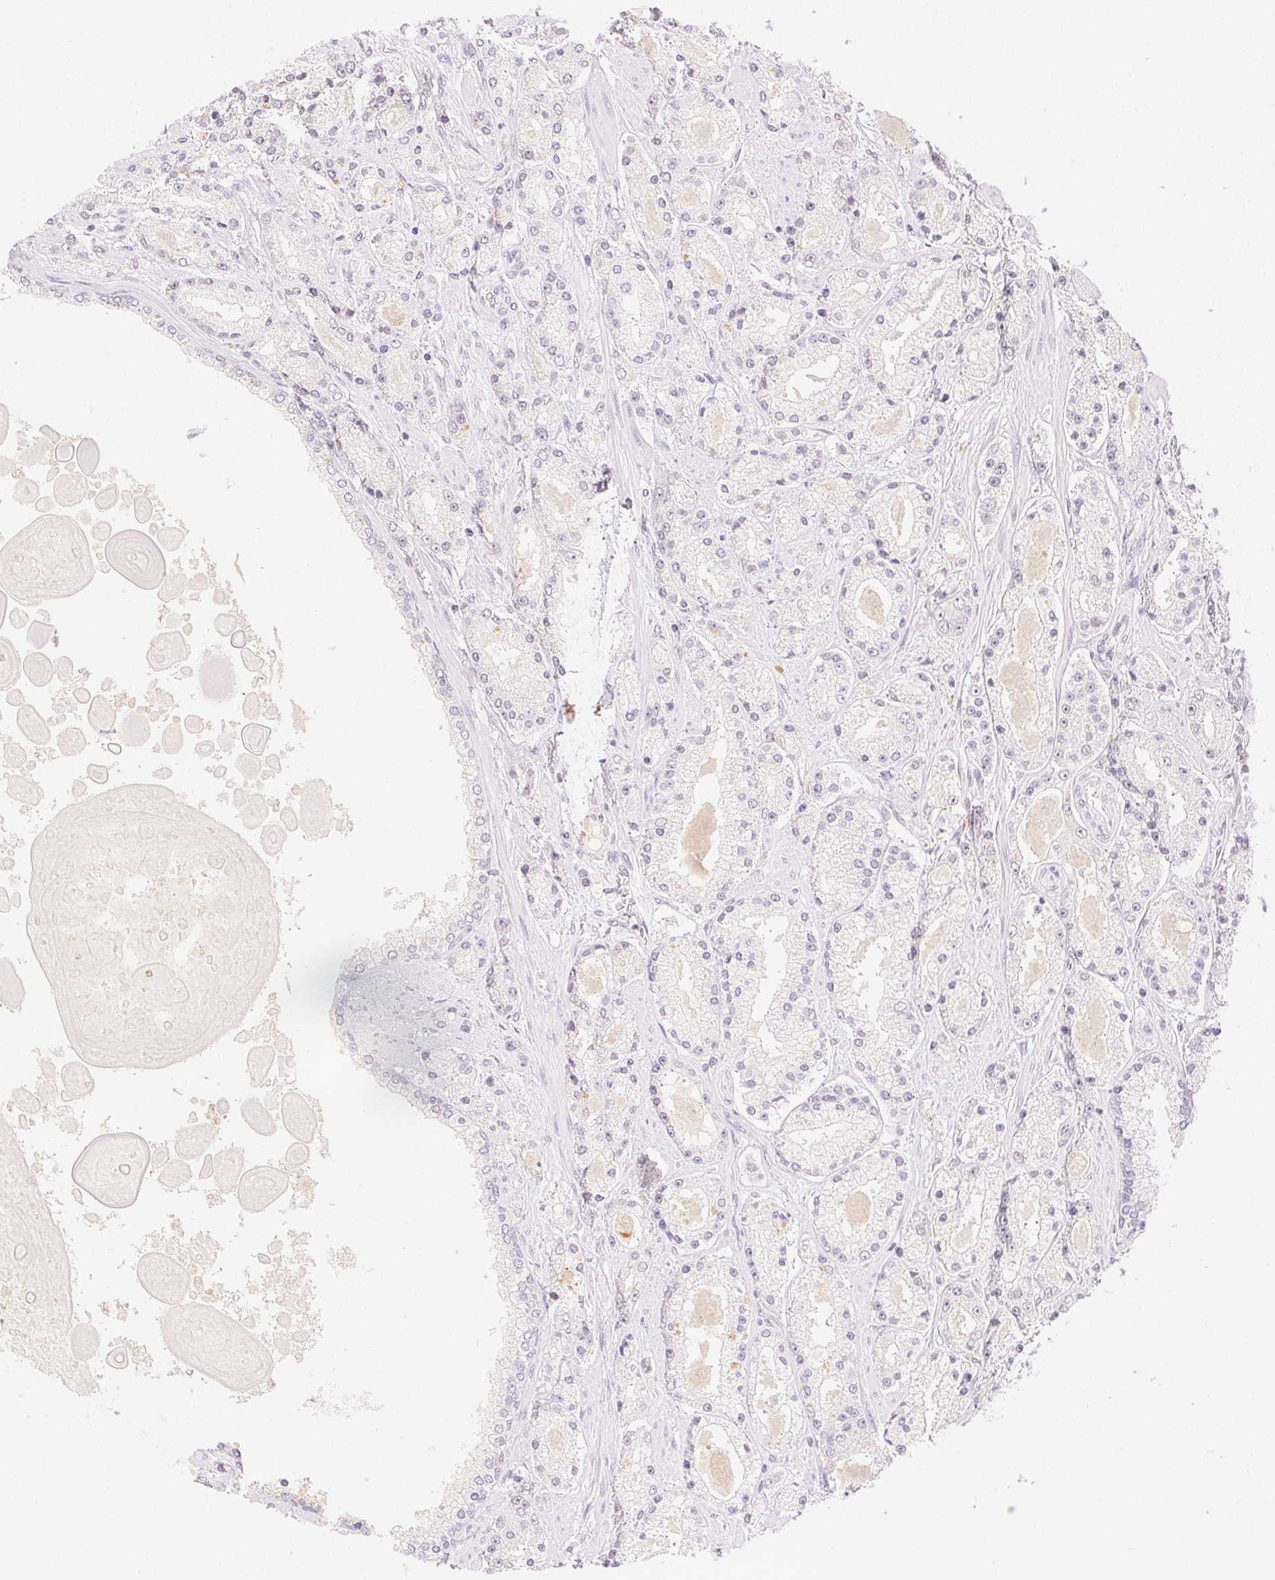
{"staining": {"intensity": "negative", "quantity": "none", "location": "none"}, "tissue": "prostate cancer", "cell_type": "Tumor cells", "image_type": "cancer", "snomed": [{"axis": "morphology", "description": "Adenocarcinoma, High grade"}, {"axis": "topography", "description": "Prostate"}], "caption": "Tumor cells show no significant protein expression in prostate cancer (adenocarcinoma (high-grade)).", "gene": "H2AZ2", "patient": {"sex": "male", "age": 67}}